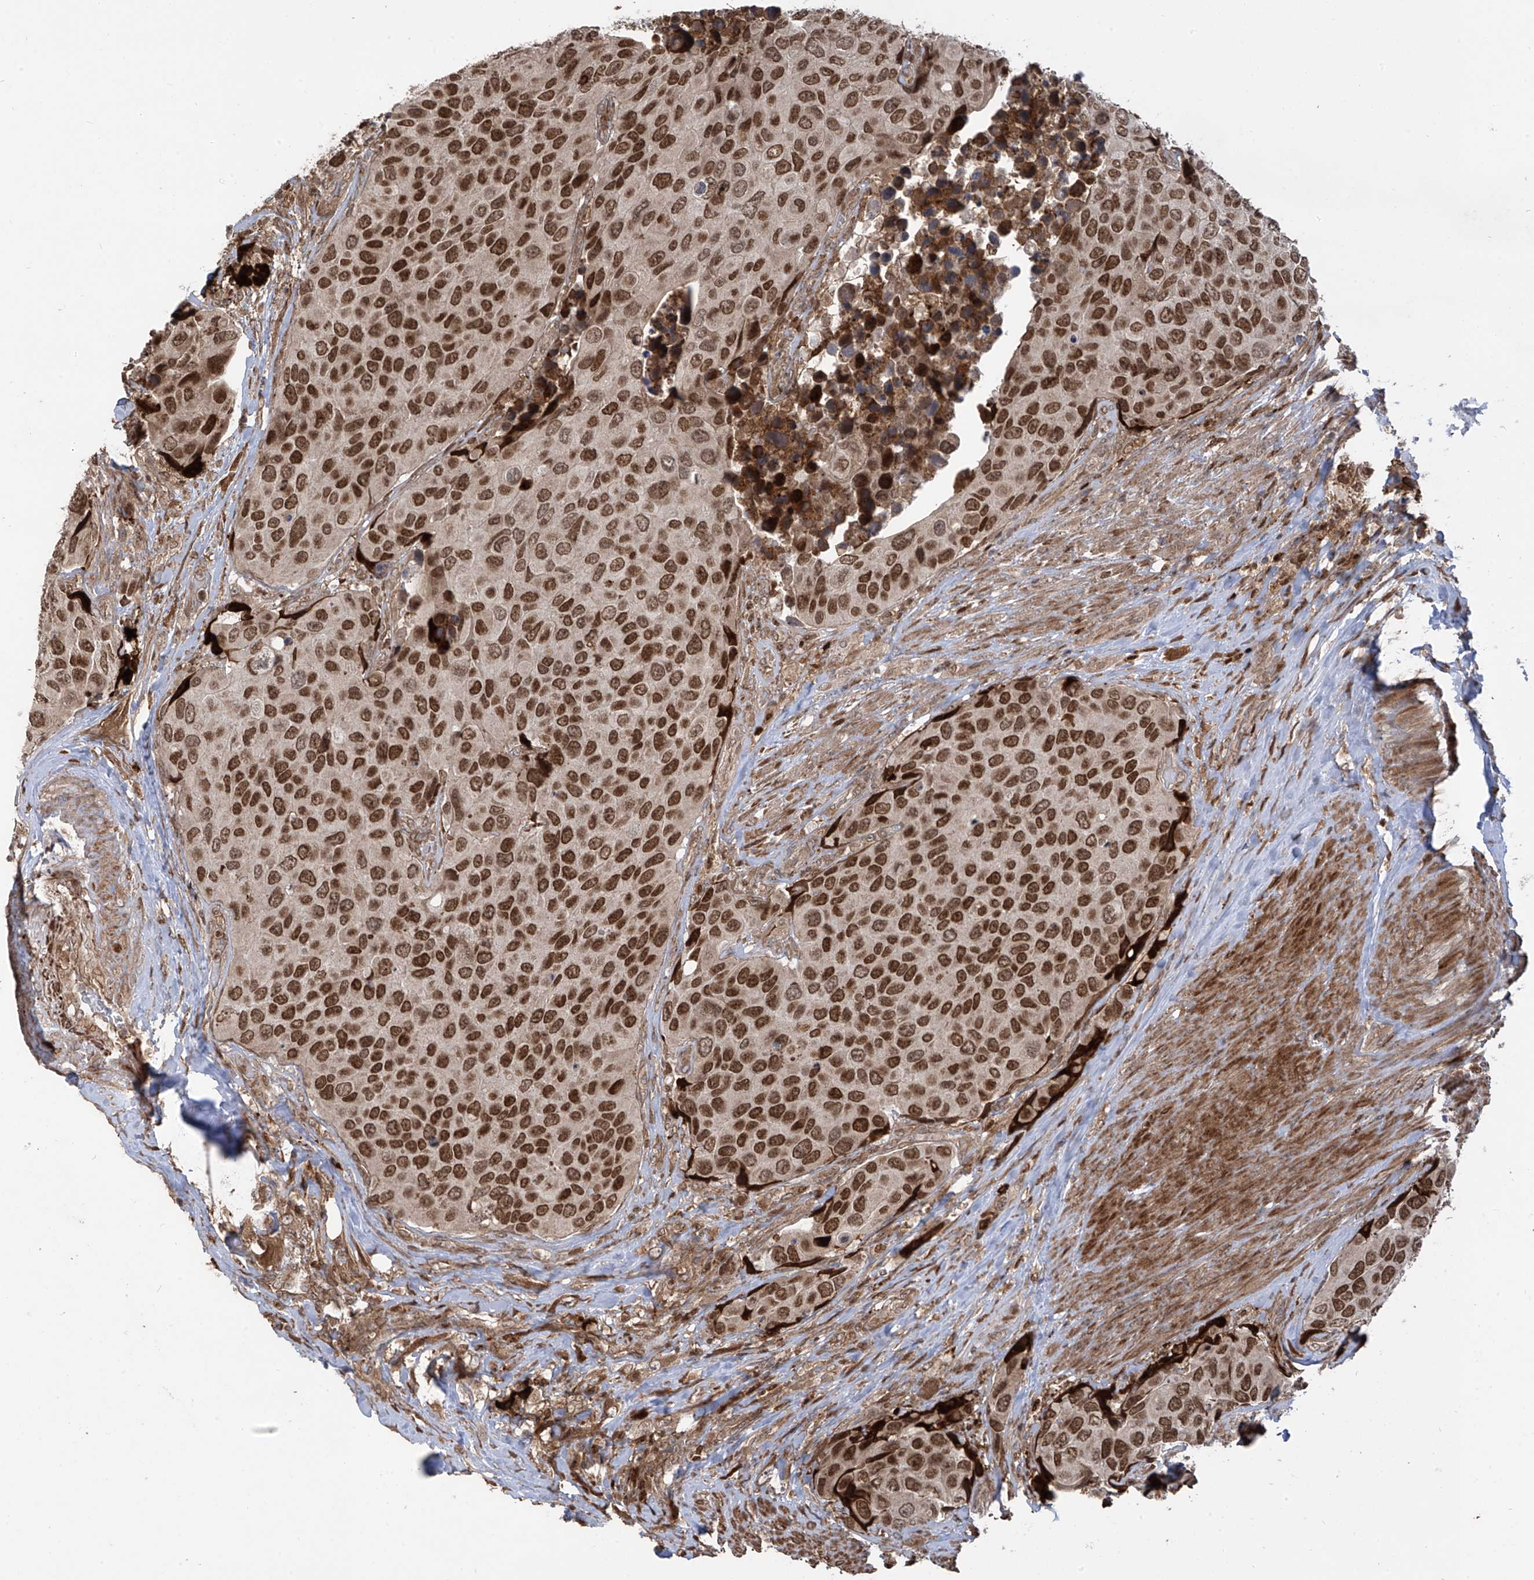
{"staining": {"intensity": "strong", "quantity": ">75%", "location": "nuclear"}, "tissue": "urothelial cancer", "cell_type": "Tumor cells", "image_type": "cancer", "snomed": [{"axis": "morphology", "description": "Urothelial carcinoma, High grade"}, {"axis": "topography", "description": "Urinary bladder"}], "caption": "Immunohistochemical staining of urothelial carcinoma (high-grade) displays strong nuclear protein expression in about >75% of tumor cells.", "gene": "ATAD2B", "patient": {"sex": "male", "age": 74}}